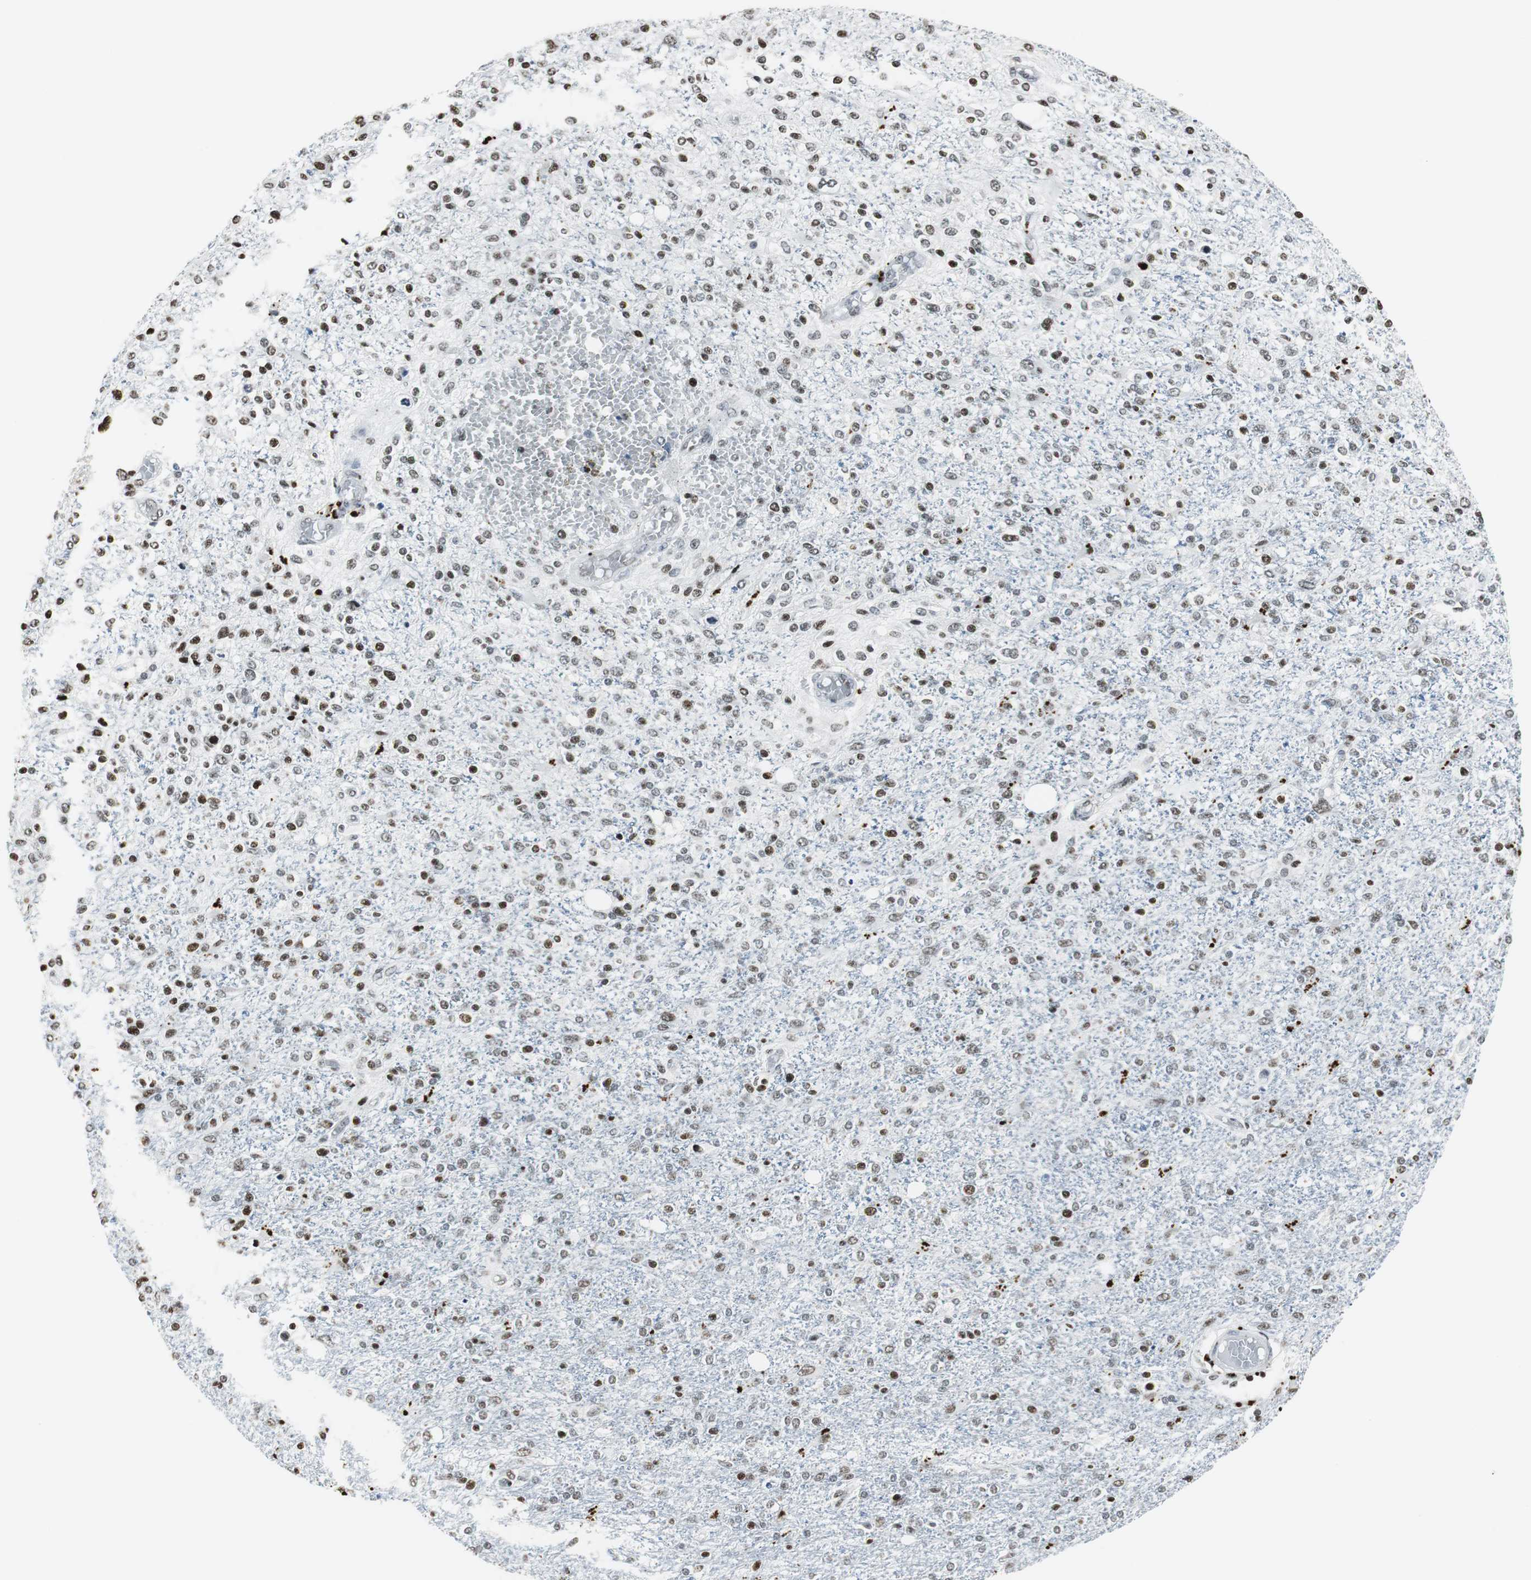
{"staining": {"intensity": "moderate", "quantity": "25%-75%", "location": "nuclear"}, "tissue": "glioma", "cell_type": "Tumor cells", "image_type": "cancer", "snomed": [{"axis": "morphology", "description": "Glioma, malignant, High grade"}, {"axis": "topography", "description": "Cerebral cortex"}], "caption": "Immunohistochemical staining of glioma reveals medium levels of moderate nuclear protein staining in about 25%-75% of tumor cells.", "gene": "RBBP4", "patient": {"sex": "male", "age": 76}}